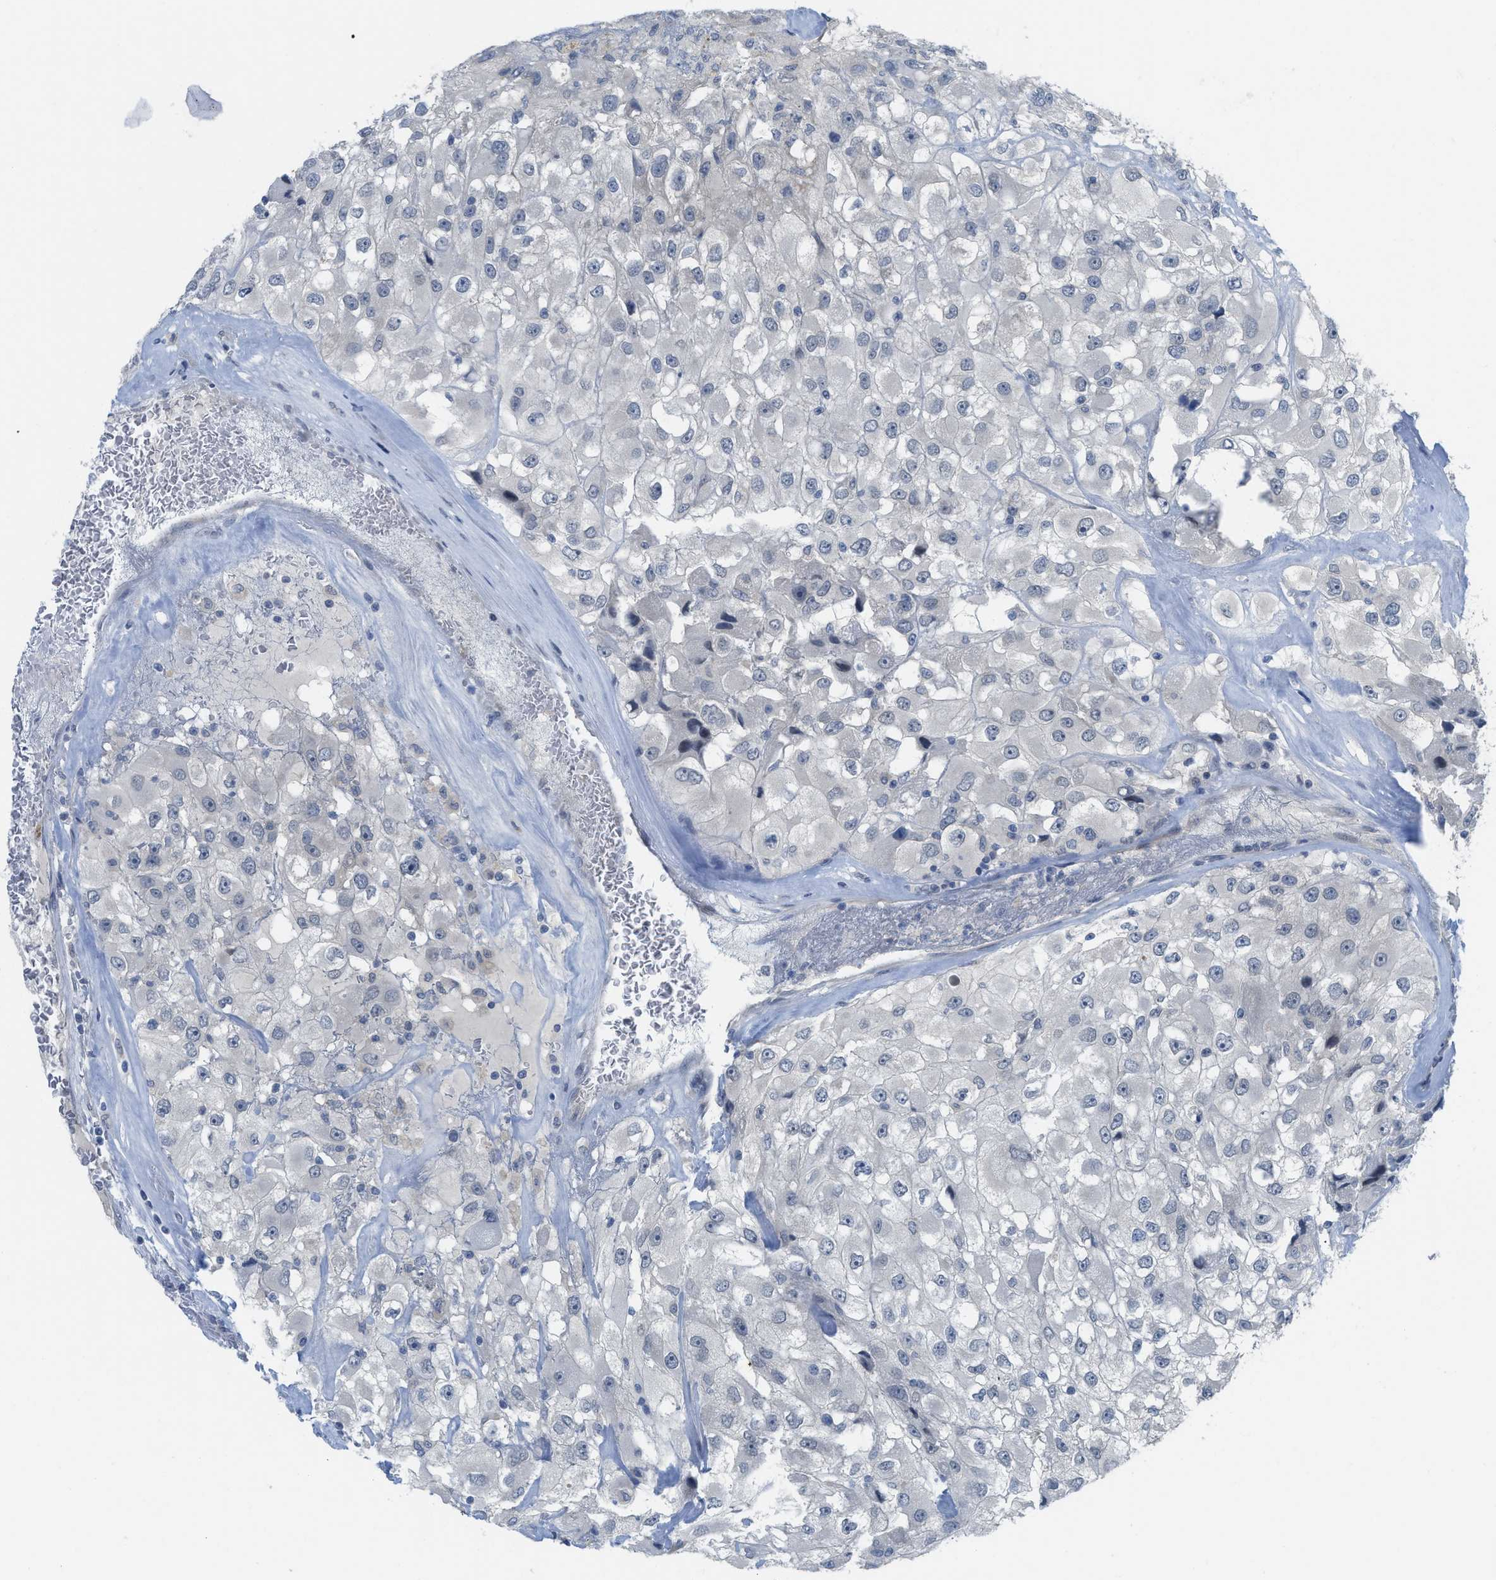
{"staining": {"intensity": "negative", "quantity": "none", "location": "none"}, "tissue": "renal cancer", "cell_type": "Tumor cells", "image_type": "cancer", "snomed": [{"axis": "morphology", "description": "Adenocarcinoma, NOS"}, {"axis": "topography", "description": "Kidney"}], "caption": "This image is of renal cancer stained with immunohistochemistry (IHC) to label a protein in brown with the nuclei are counter-stained blue. There is no staining in tumor cells. Brightfield microscopy of immunohistochemistry stained with DAB (brown) and hematoxylin (blue), captured at high magnification.", "gene": "TNFAIP1", "patient": {"sex": "female", "age": 52}}